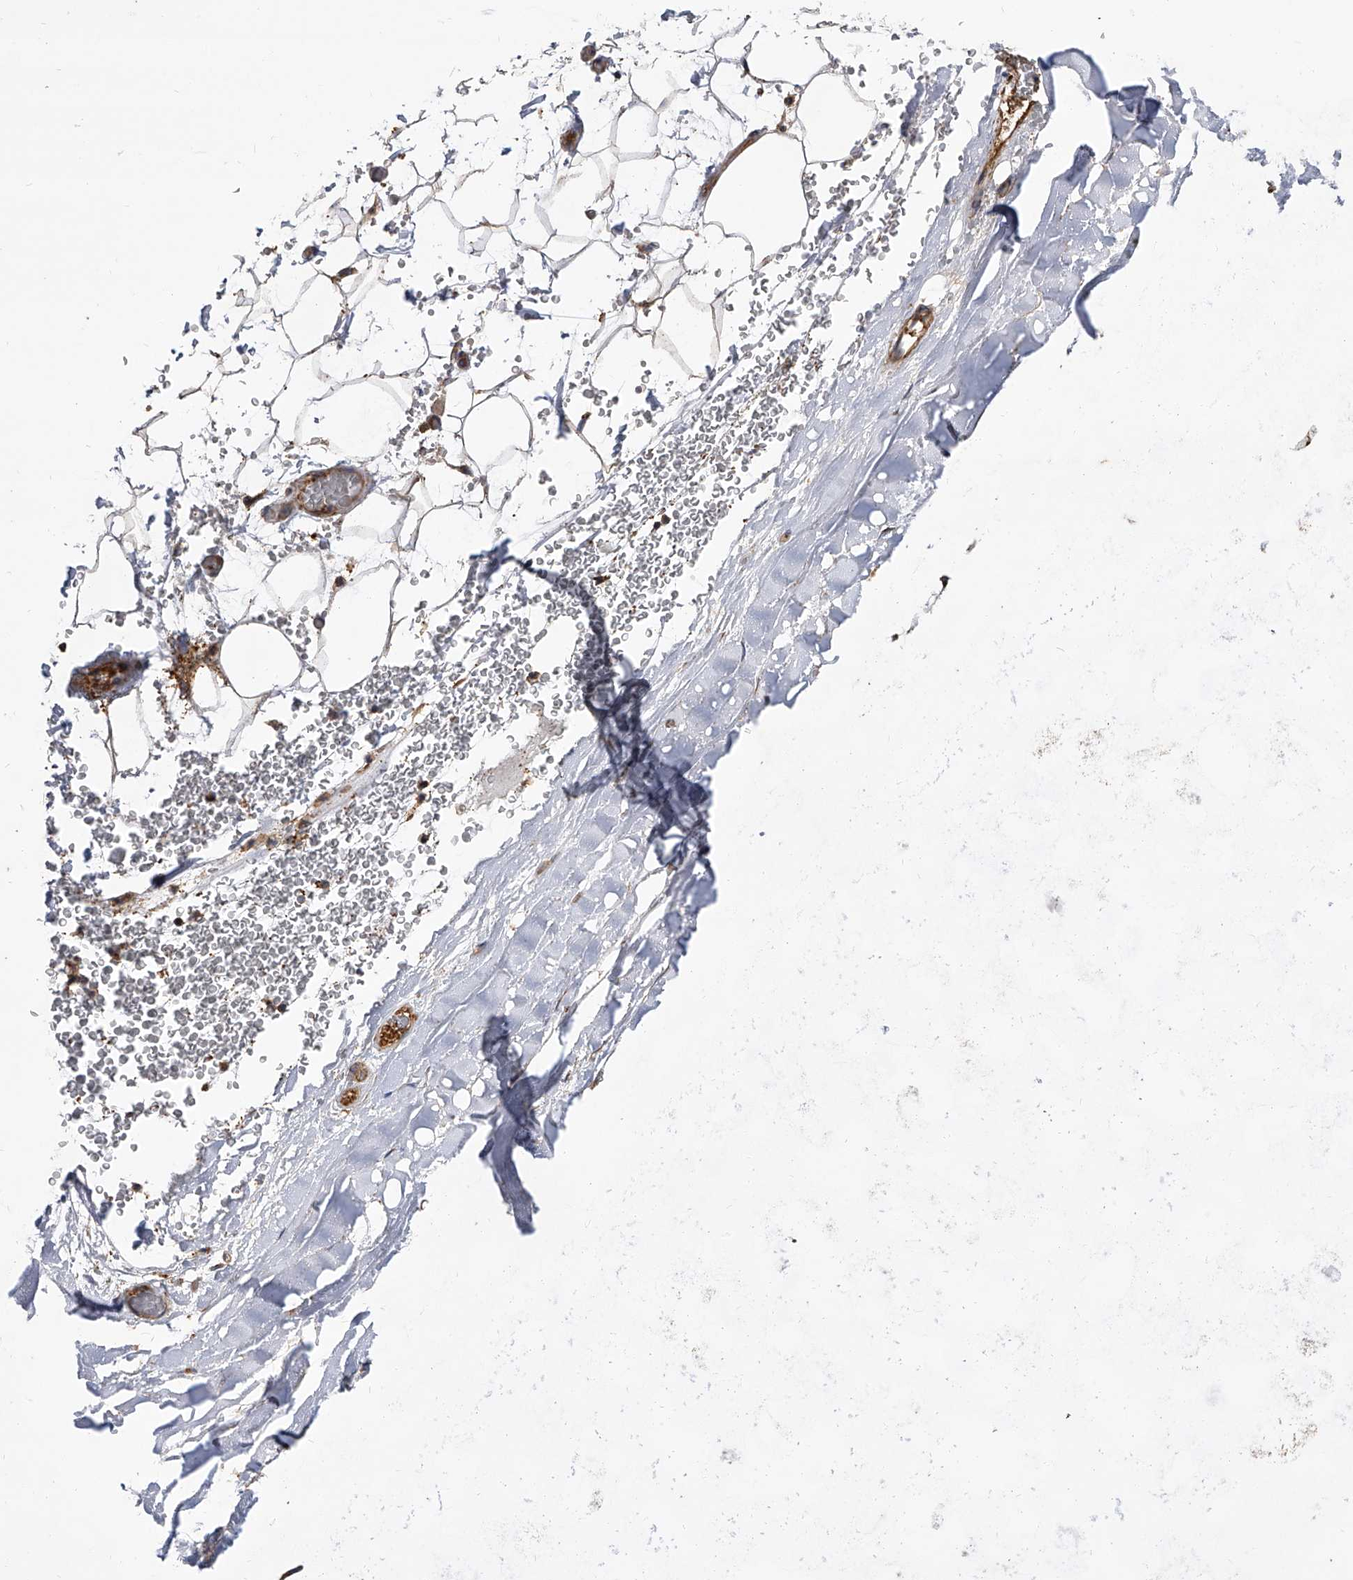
{"staining": {"intensity": "weak", "quantity": ">75%", "location": "cytoplasmic/membranous"}, "tissue": "adipose tissue", "cell_type": "Adipocytes", "image_type": "normal", "snomed": [{"axis": "morphology", "description": "Normal tissue, NOS"}, {"axis": "topography", "description": "Bronchus"}], "caption": "Adipocytes reveal low levels of weak cytoplasmic/membranous positivity in approximately >75% of cells in normal adipose tissue. Immunohistochemistry (ihc) stains the protein of interest in brown and the nuclei are stained blue.", "gene": "PISD", "patient": {"sex": "male", "age": 66}}